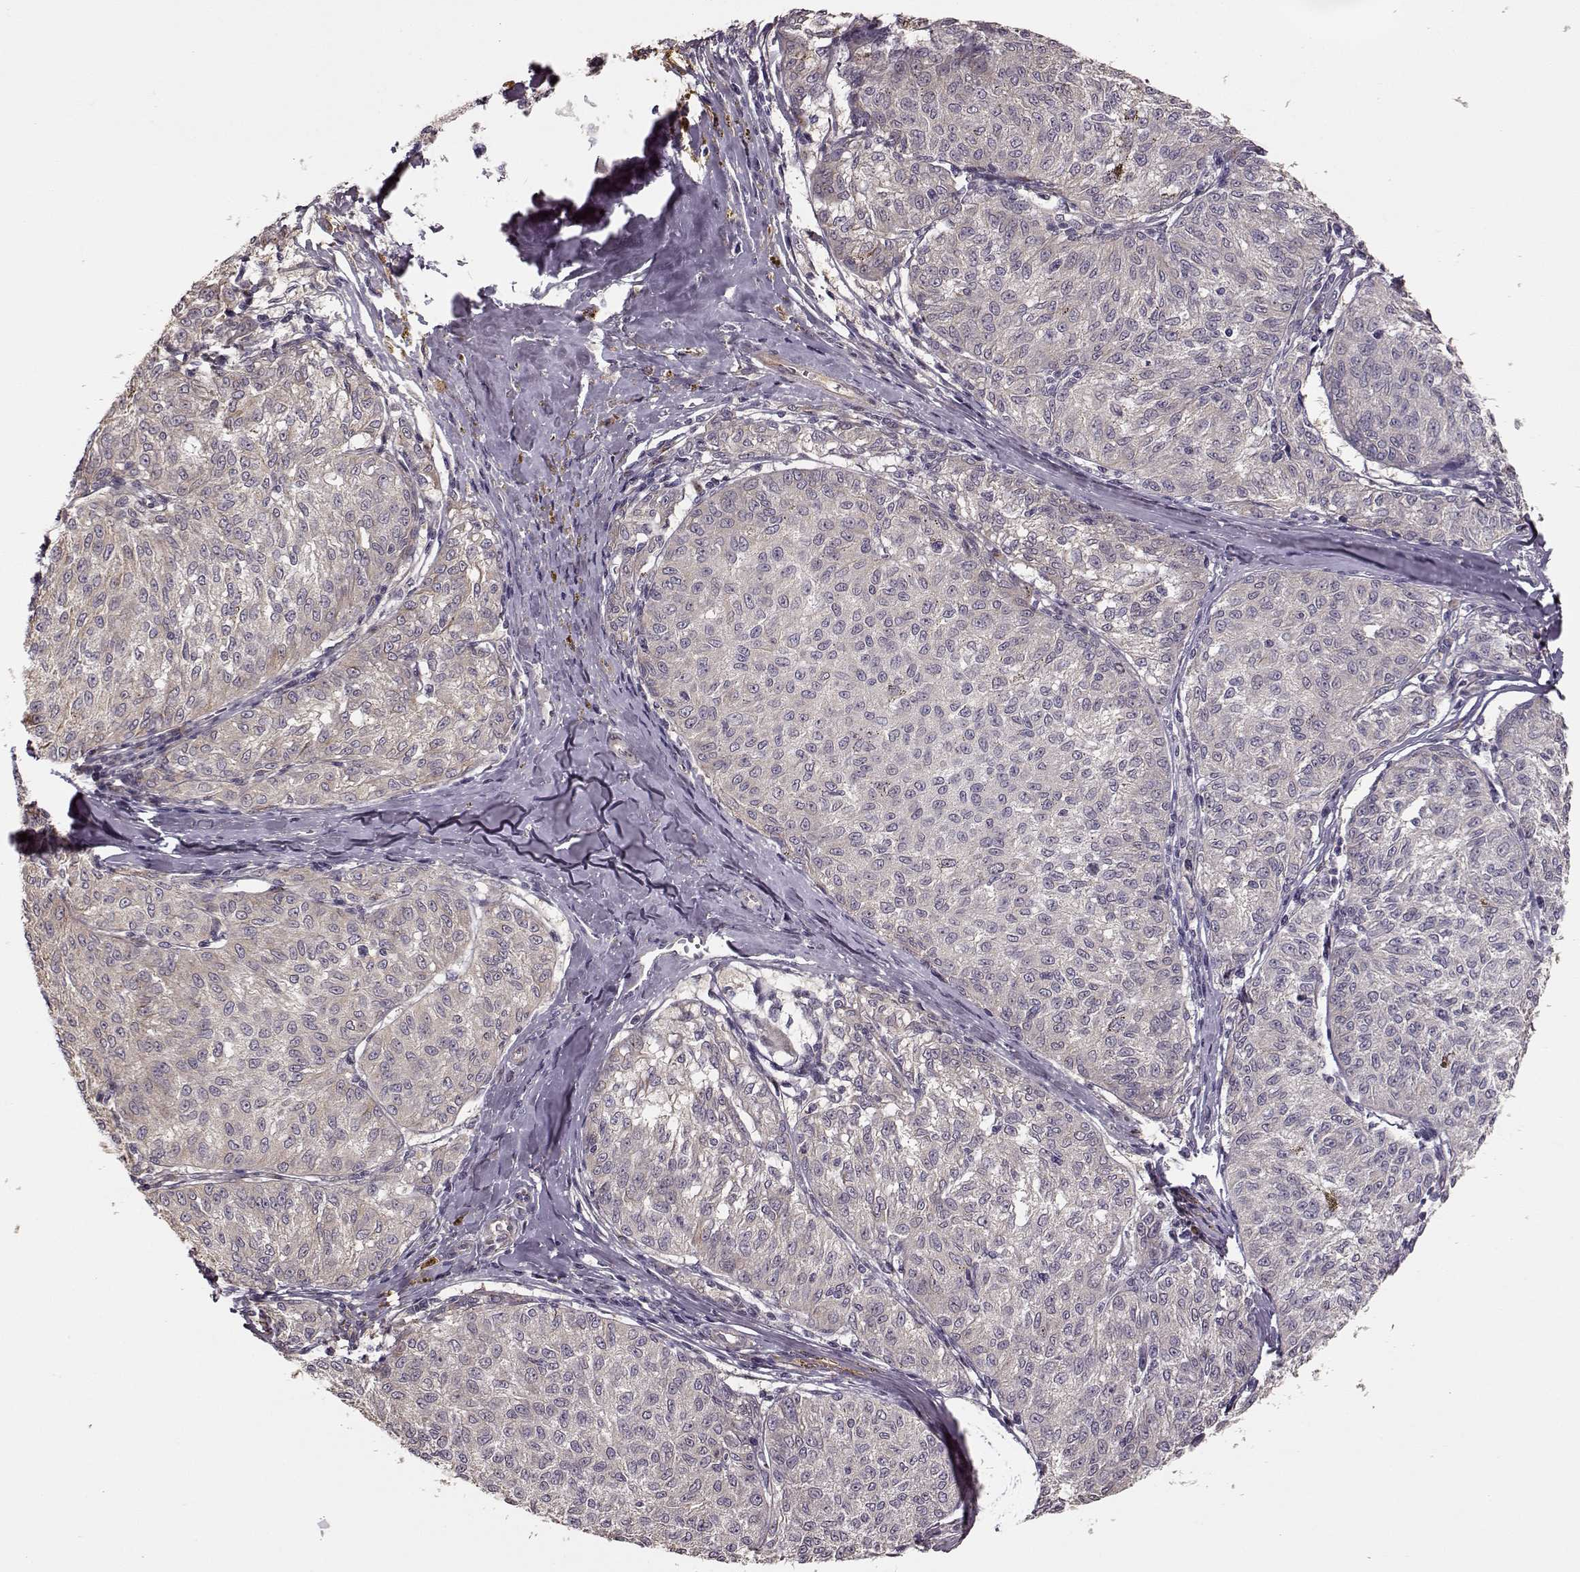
{"staining": {"intensity": "negative", "quantity": "none", "location": "none"}, "tissue": "melanoma", "cell_type": "Tumor cells", "image_type": "cancer", "snomed": [{"axis": "morphology", "description": "Malignant melanoma, NOS"}, {"axis": "topography", "description": "Skin"}], "caption": "Image shows no significant protein staining in tumor cells of melanoma.", "gene": "MTR", "patient": {"sex": "female", "age": 72}}